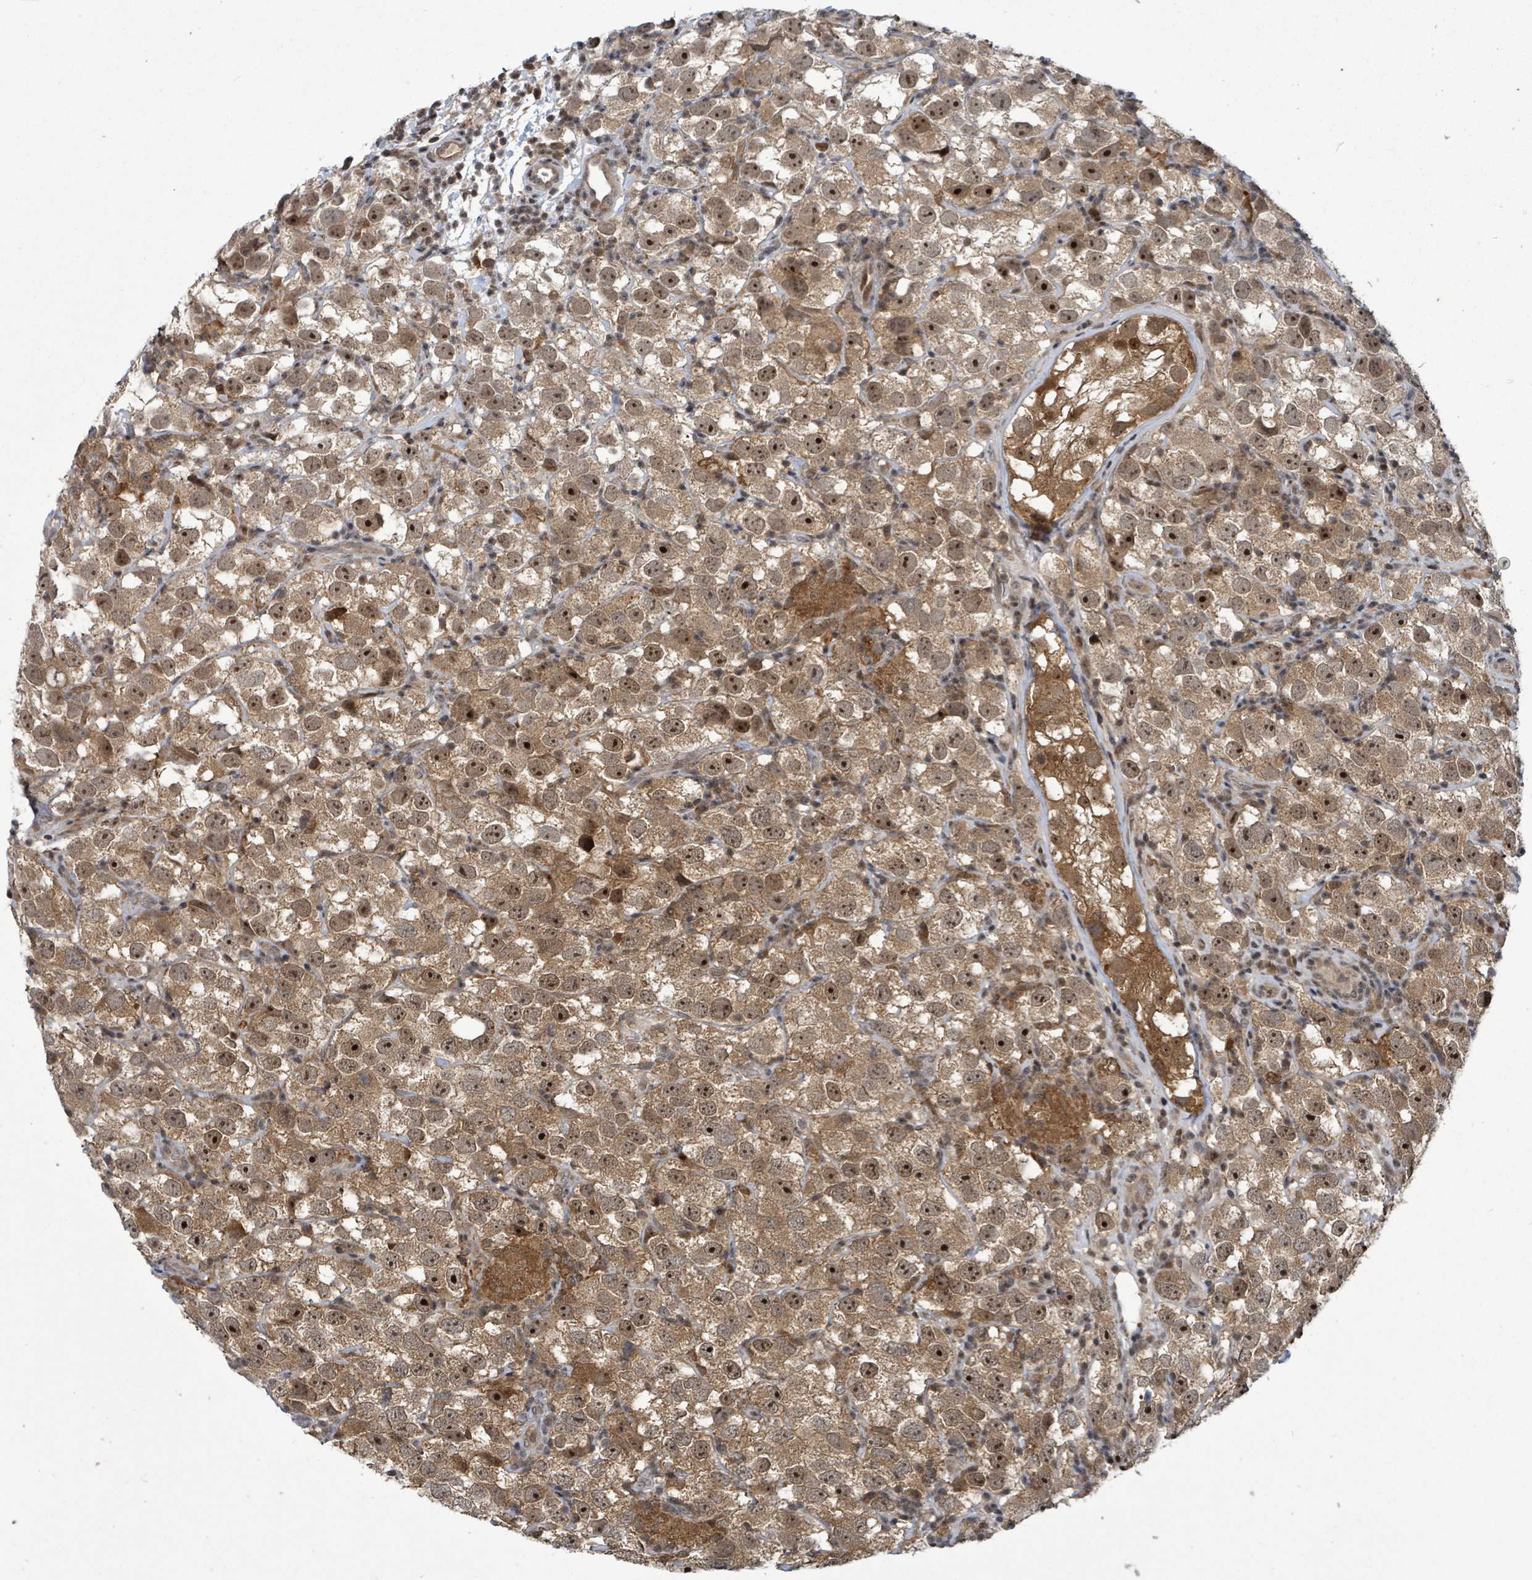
{"staining": {"intensity": "moderate", "quantity": ">75%", "location": "cytoplasmic/membranous,nuclear"}, "tissue": "testis cancer", "cell_type": "Tumor cells", "image_type": "cancer", "snomed": [{"axis": "morphology", "description": "Seminoma, NOS"}, {"axis": "topography", "description": "Testis"}], "caption": "Immunohistochemical staining of testis seminoma shows medium levels of moderate cytoplasmic/membranous and nuclear staining in about >75% of tumor cells.", "gene": "FBXO6", "patient": {"sex": "male", "age": 26}}